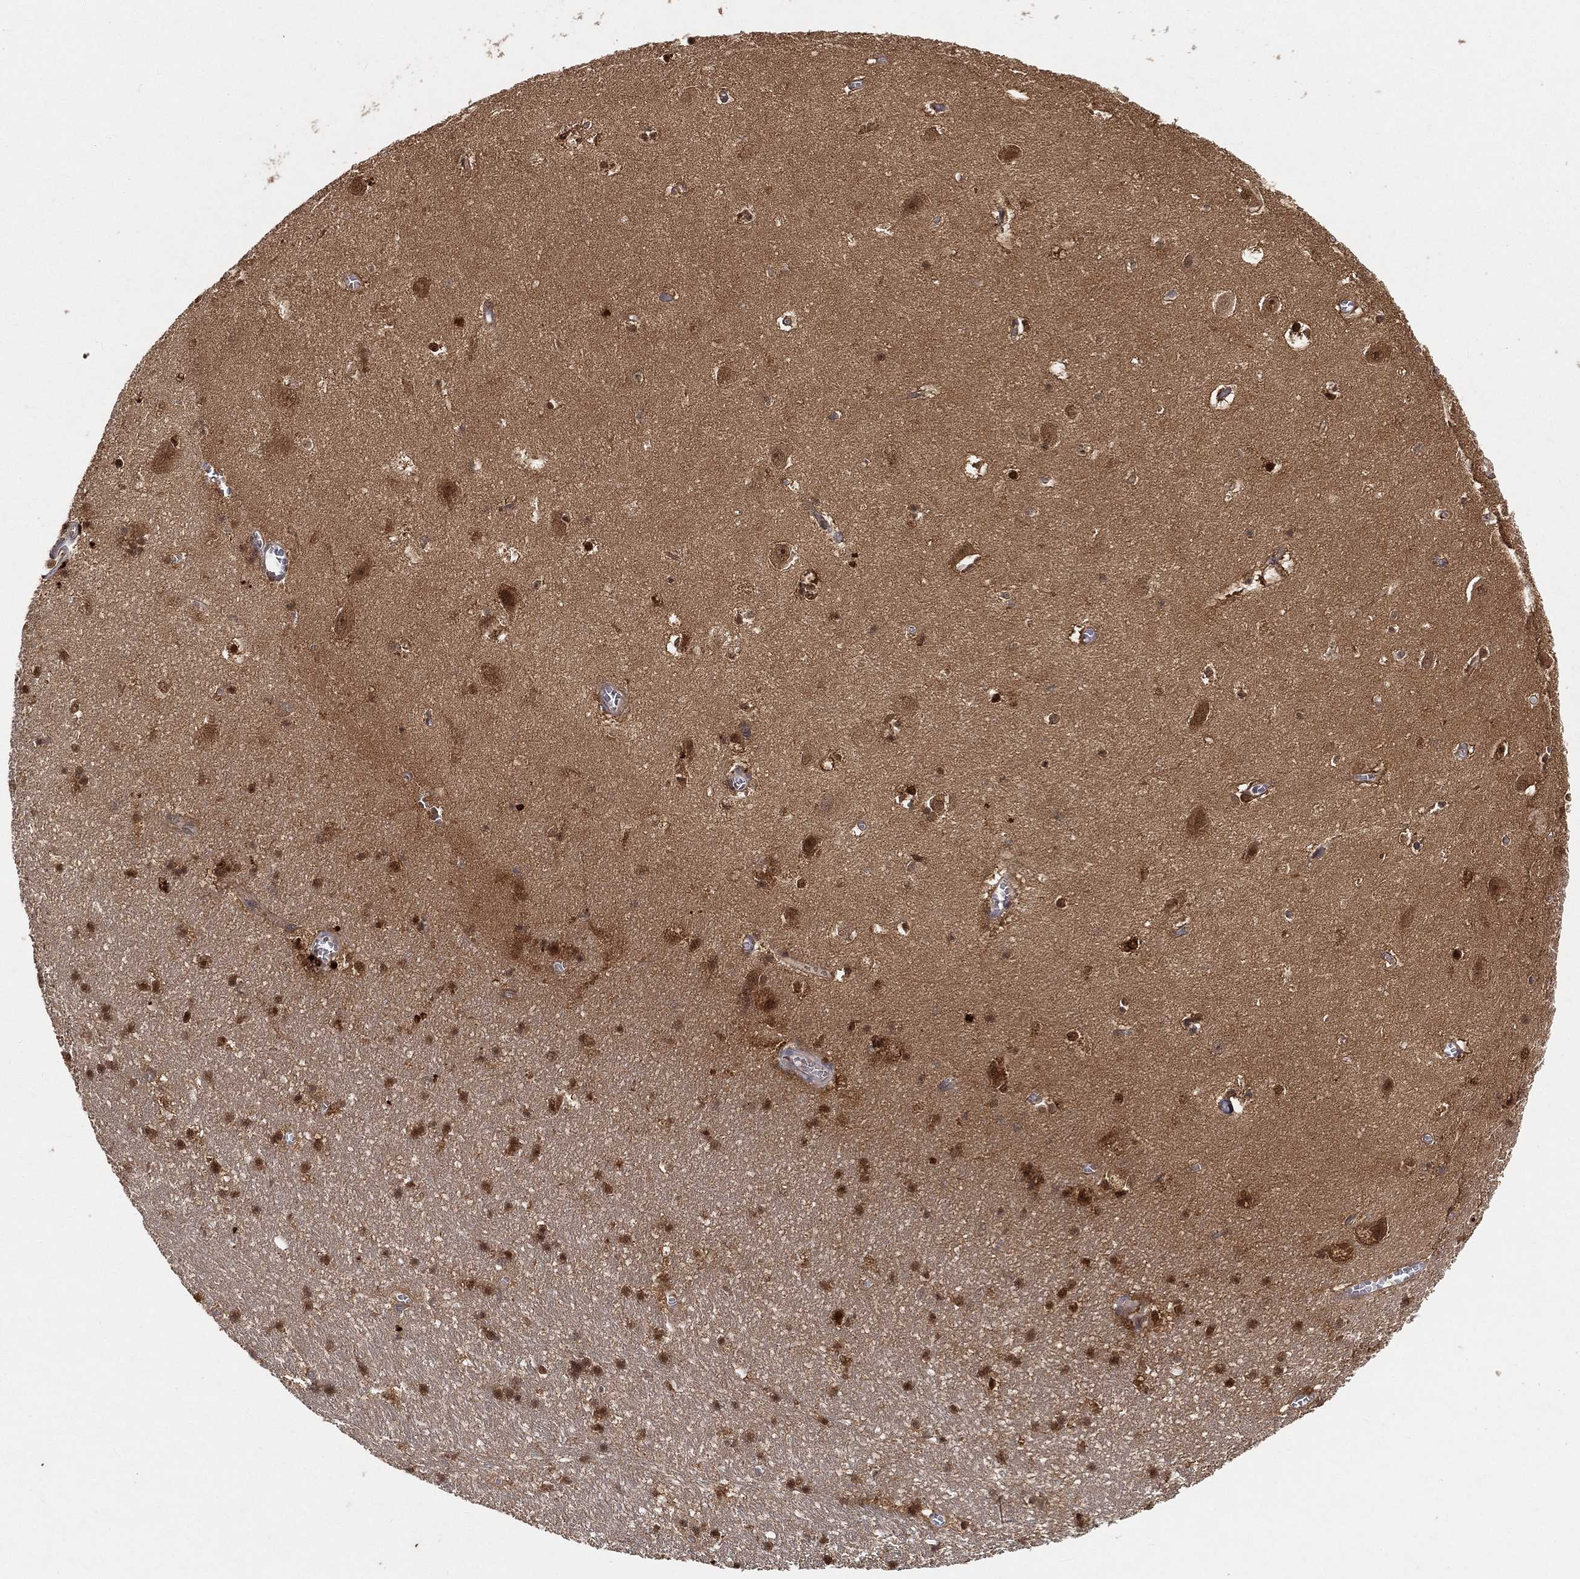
{"staining": {"intensity": "strong", "quantity": "<25%", "location": "cytoplasmic/membranous,nuclear"}, "tissue": "hippocampus", "cell_type": "Glial cells", "image_type": "normal", "snomed": [{"axis": "morphology", "description": "Normal tissue, NOS"}, {"axis": "topography", "description": "Hippocampus"}], "caption": "Protein staining of benign hippocampus reveals strong cytoplasmic/membranous,nuclear expression in approximately <25% of glial cells. (Stains: DAB (3,3'-diaminobenzidine) in brown, nuclei in blue, Microscopy: brightfield microscopy at high magnification).", "gene": "MAPK1", "patient": {"sex": "female", "age": 64}}